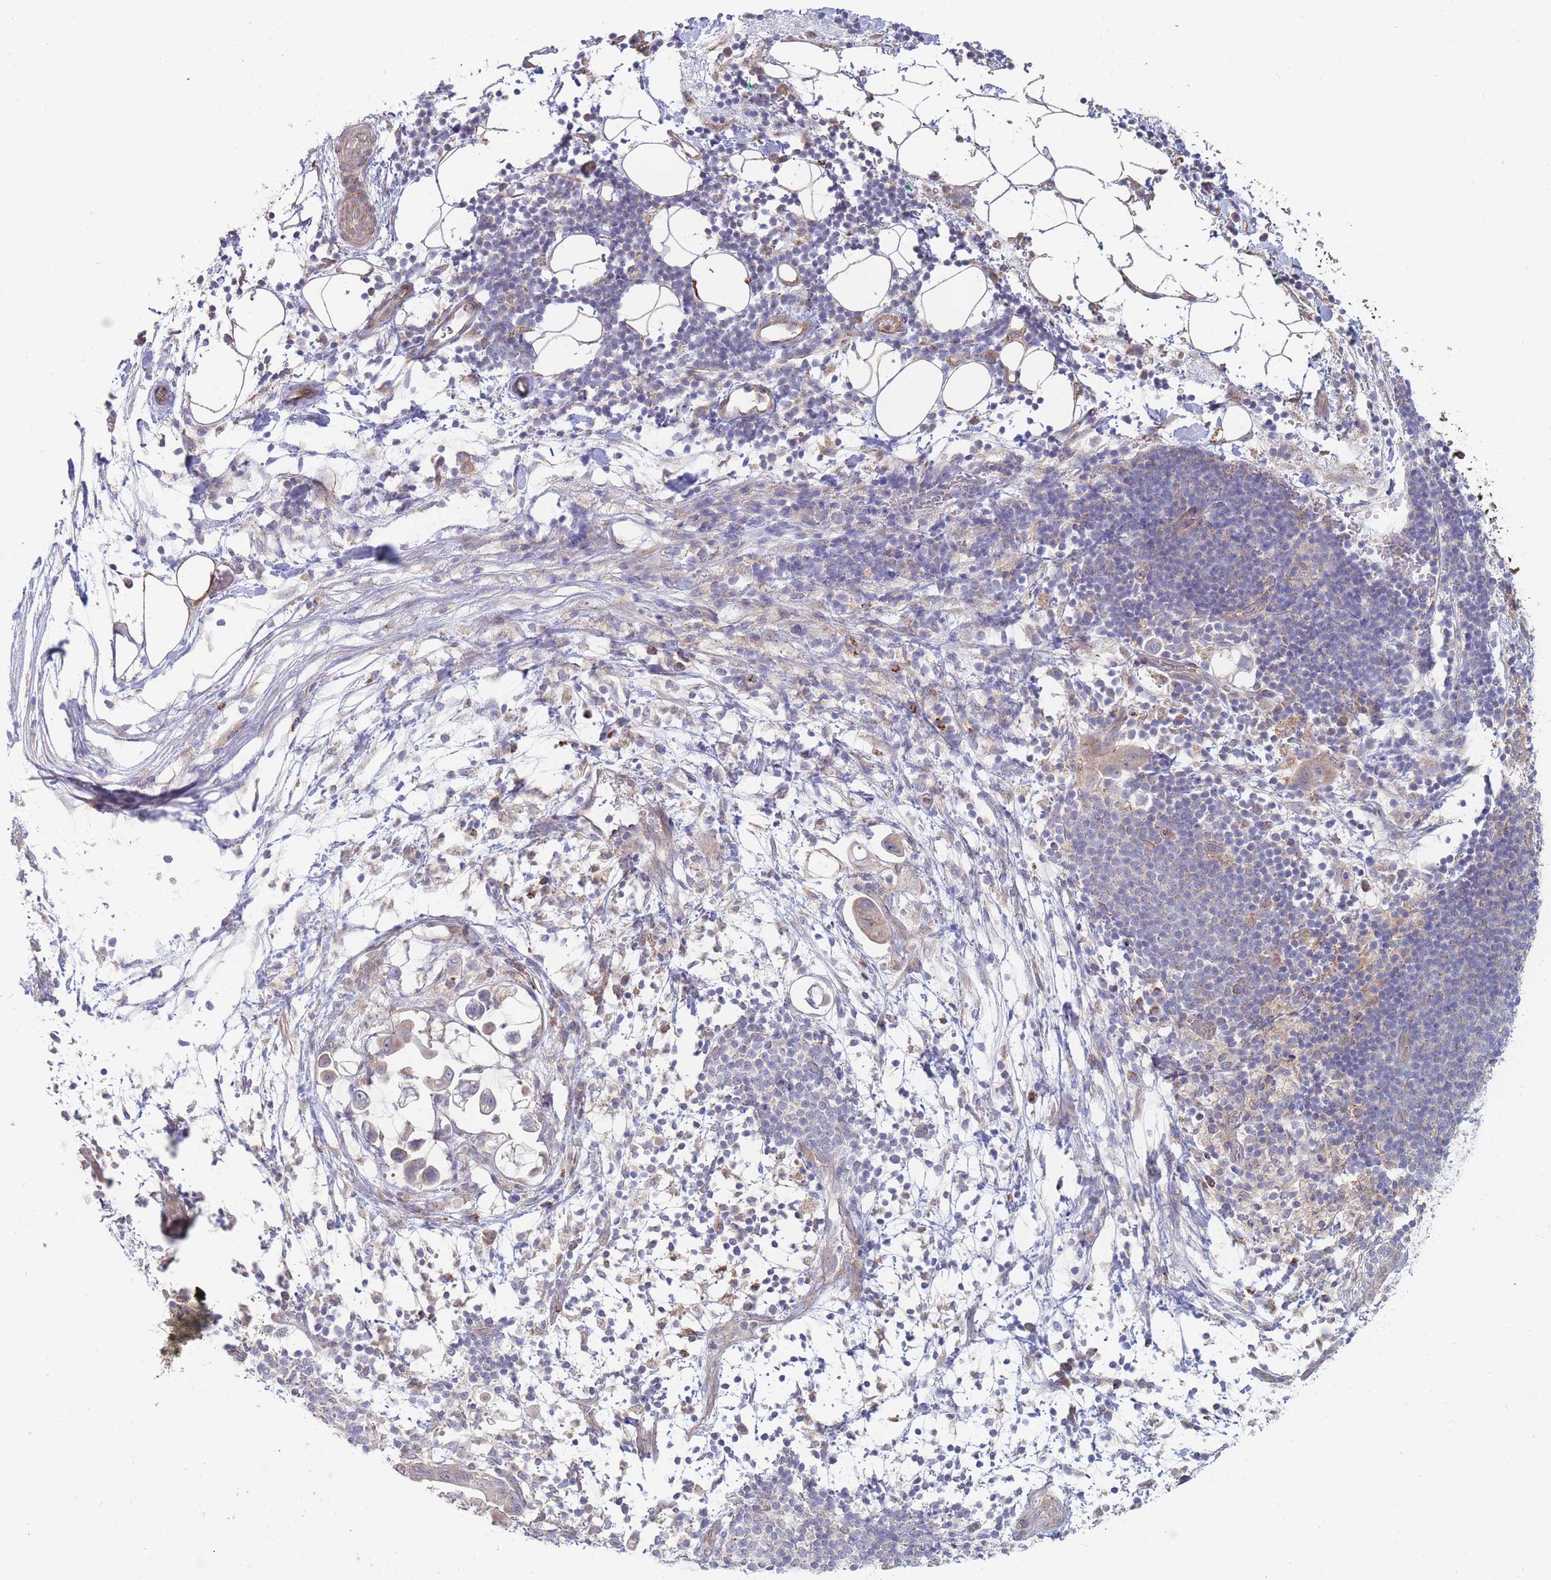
{"staining": {"intensity": "weak", "quantity": "<25%", "location": "cytoplasmic/membranous"}, "tissue": "pancreatic cancer", "cell_type": "Tumor cells", "image_type": "cancer", "snomed": [{"axis": "morphology", "description": "Adenocarcinoma, NOS"}, {"axis": "topography", "description": "Pancreas"}], "caption": "Pancreatic cancer (adenocarcinoma) stained for a protein using immunohistochemistry (IHC) demonstrates no expression tumor cells.", "gene": "NUB1", "patient": {"sex": "male", "age": 61}}